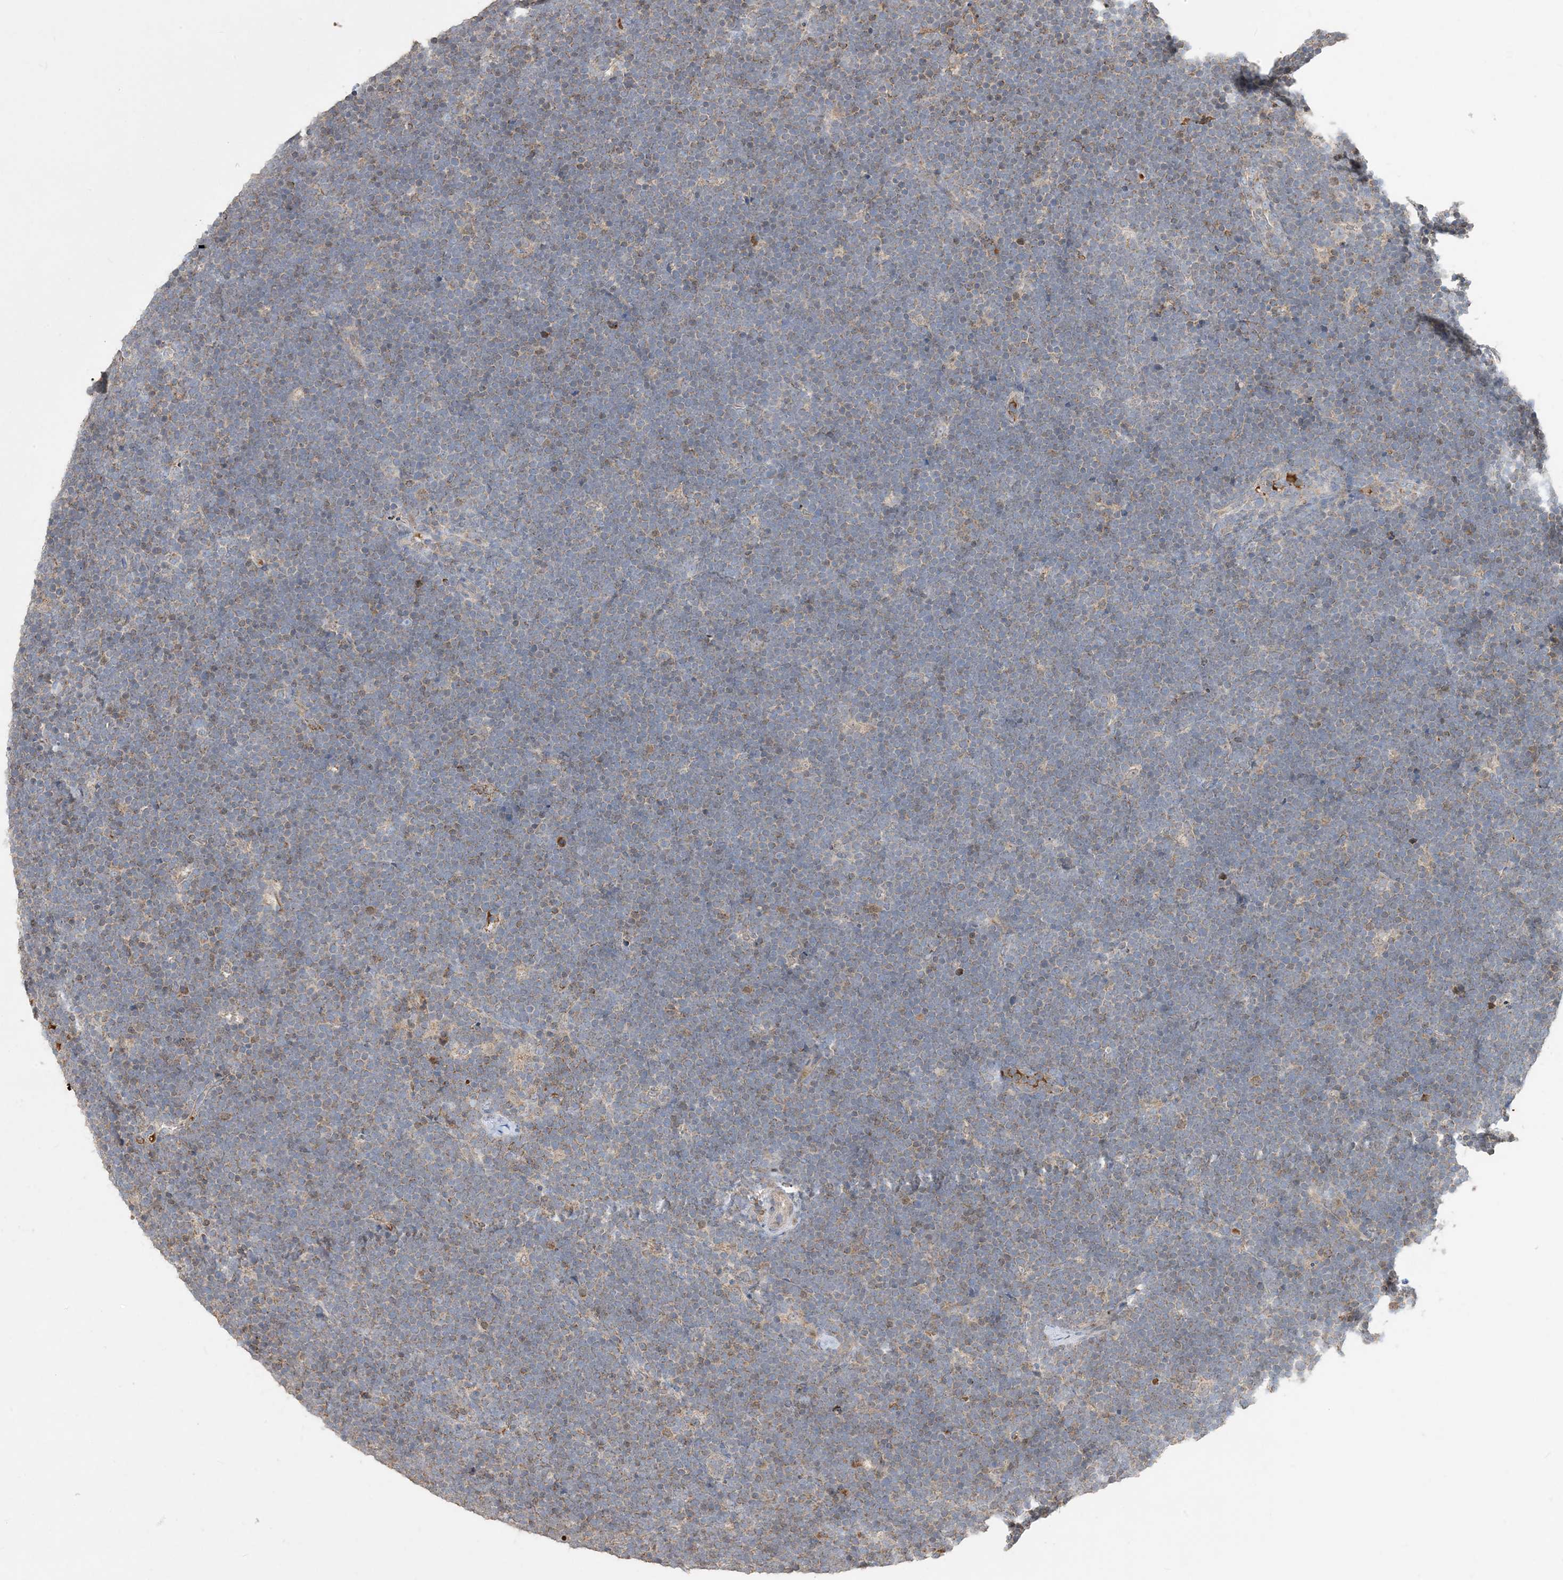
{"staining": {"intensity": "negative", "quantity": "none", "location": "none"}, "tissue": "lymphoma", "cell_type": "Tumor cells", "image_type": "cancer", "snomed": [{"axis": "morphology", "description": "Malignant lymphoma, non-Hodgkin's type, High grade"}, {"axis": "topography", "description": "Lymph node"}], "caption": "Lymphoma was stained to show a protein in brown. There is no significant staining in tumor cells.", "gene": "ECHDC1", "patient": {"sex": "male", "age": 13}}